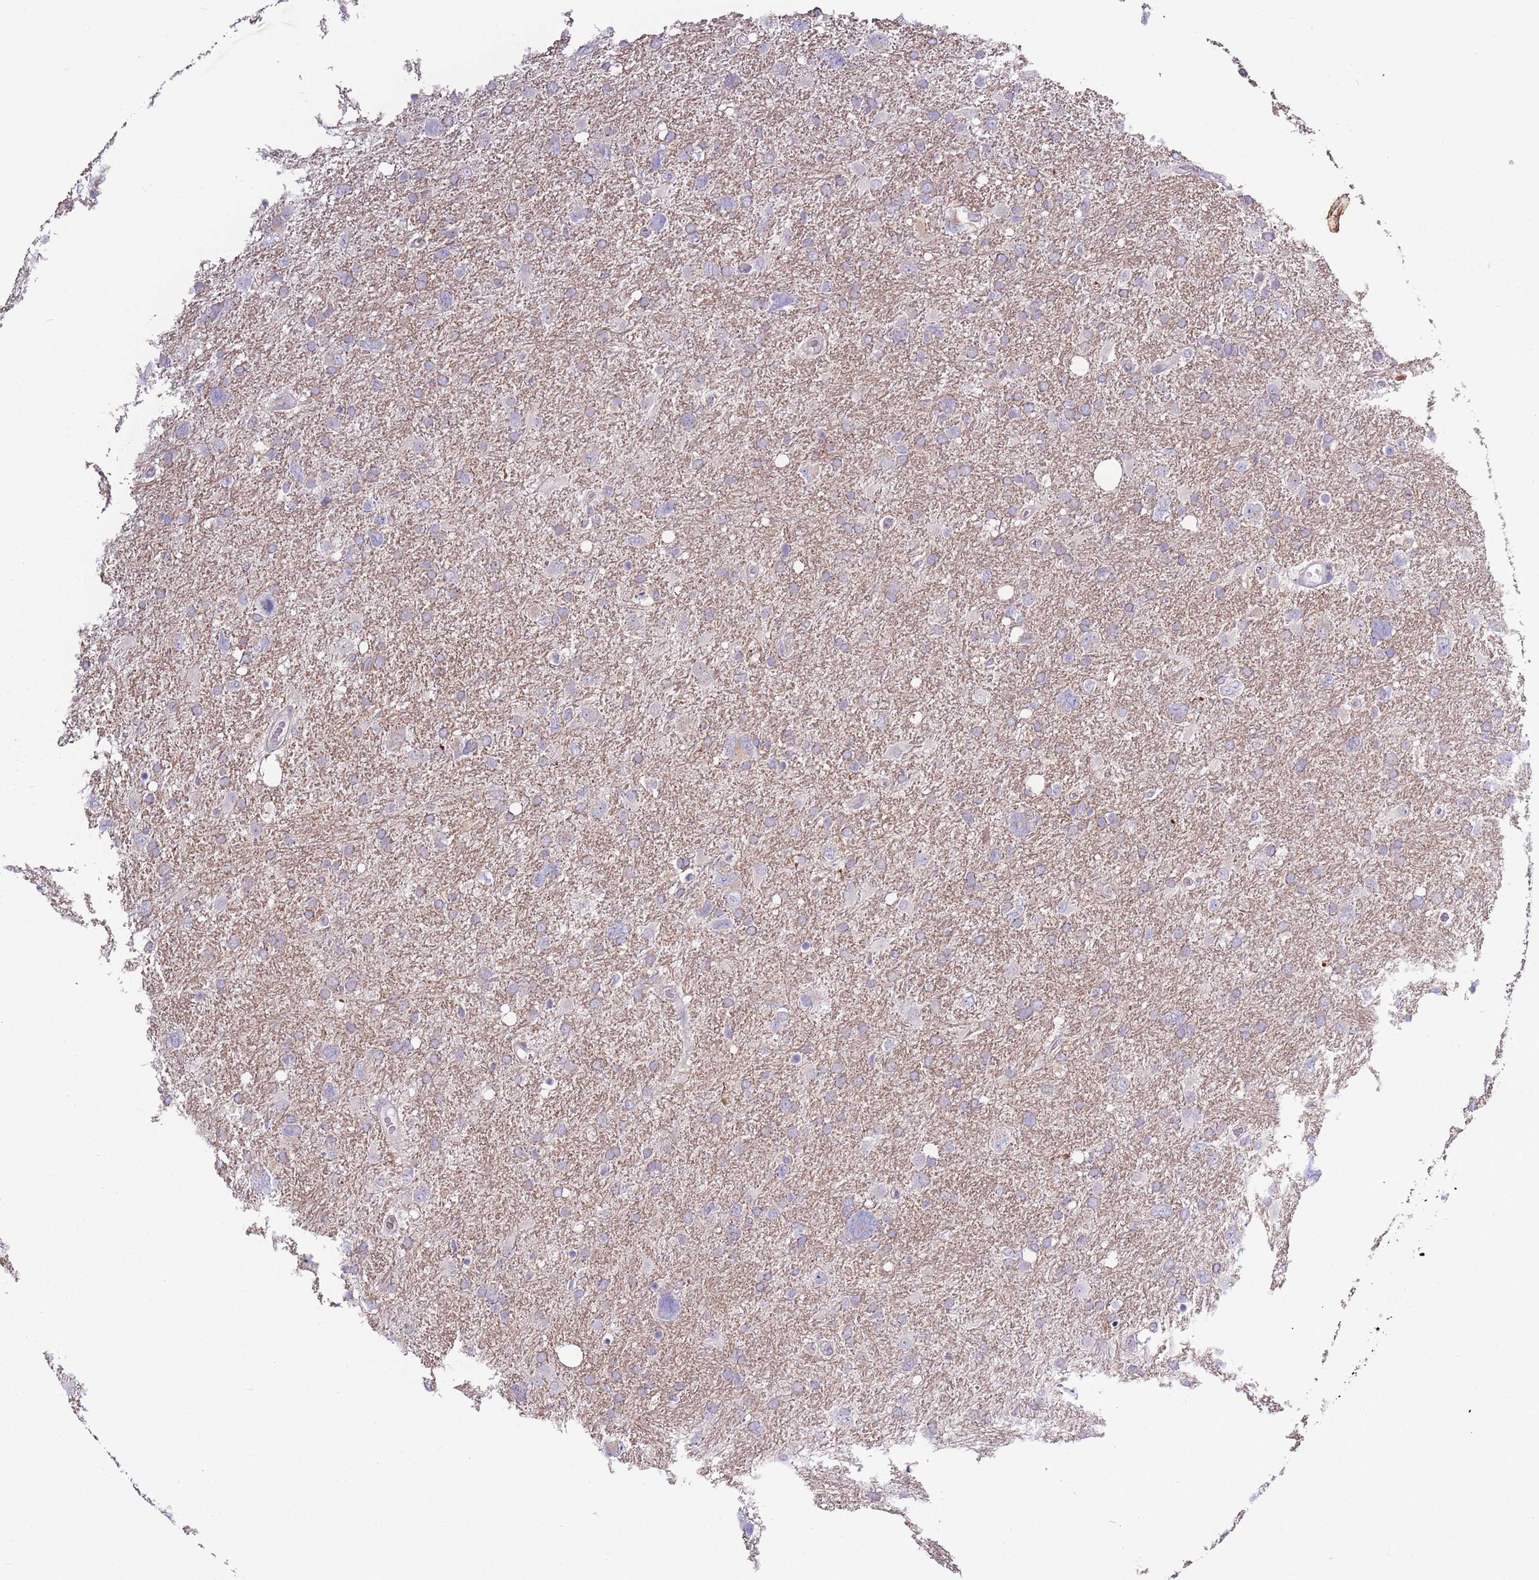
{"staining": {"intensity": "negative", "quantity": "none", "location": "none"}, "tissue": "glioma", "cell_type": "Tumor cells", "image_type": "cancer", "snomed": [{"axis": "morphology", "description": "Glioma, malignant, High grade"}, {"axis": "topography", "description": "Brain"}], "caption": "This photomicrograph is of glioma stained with IHC to label a protein in brown with the nuclei are counter-stained blue. There is no staining in tumor cells.", "gene": "CAPN9", "patient": {"sex": "male", "age": 61}}